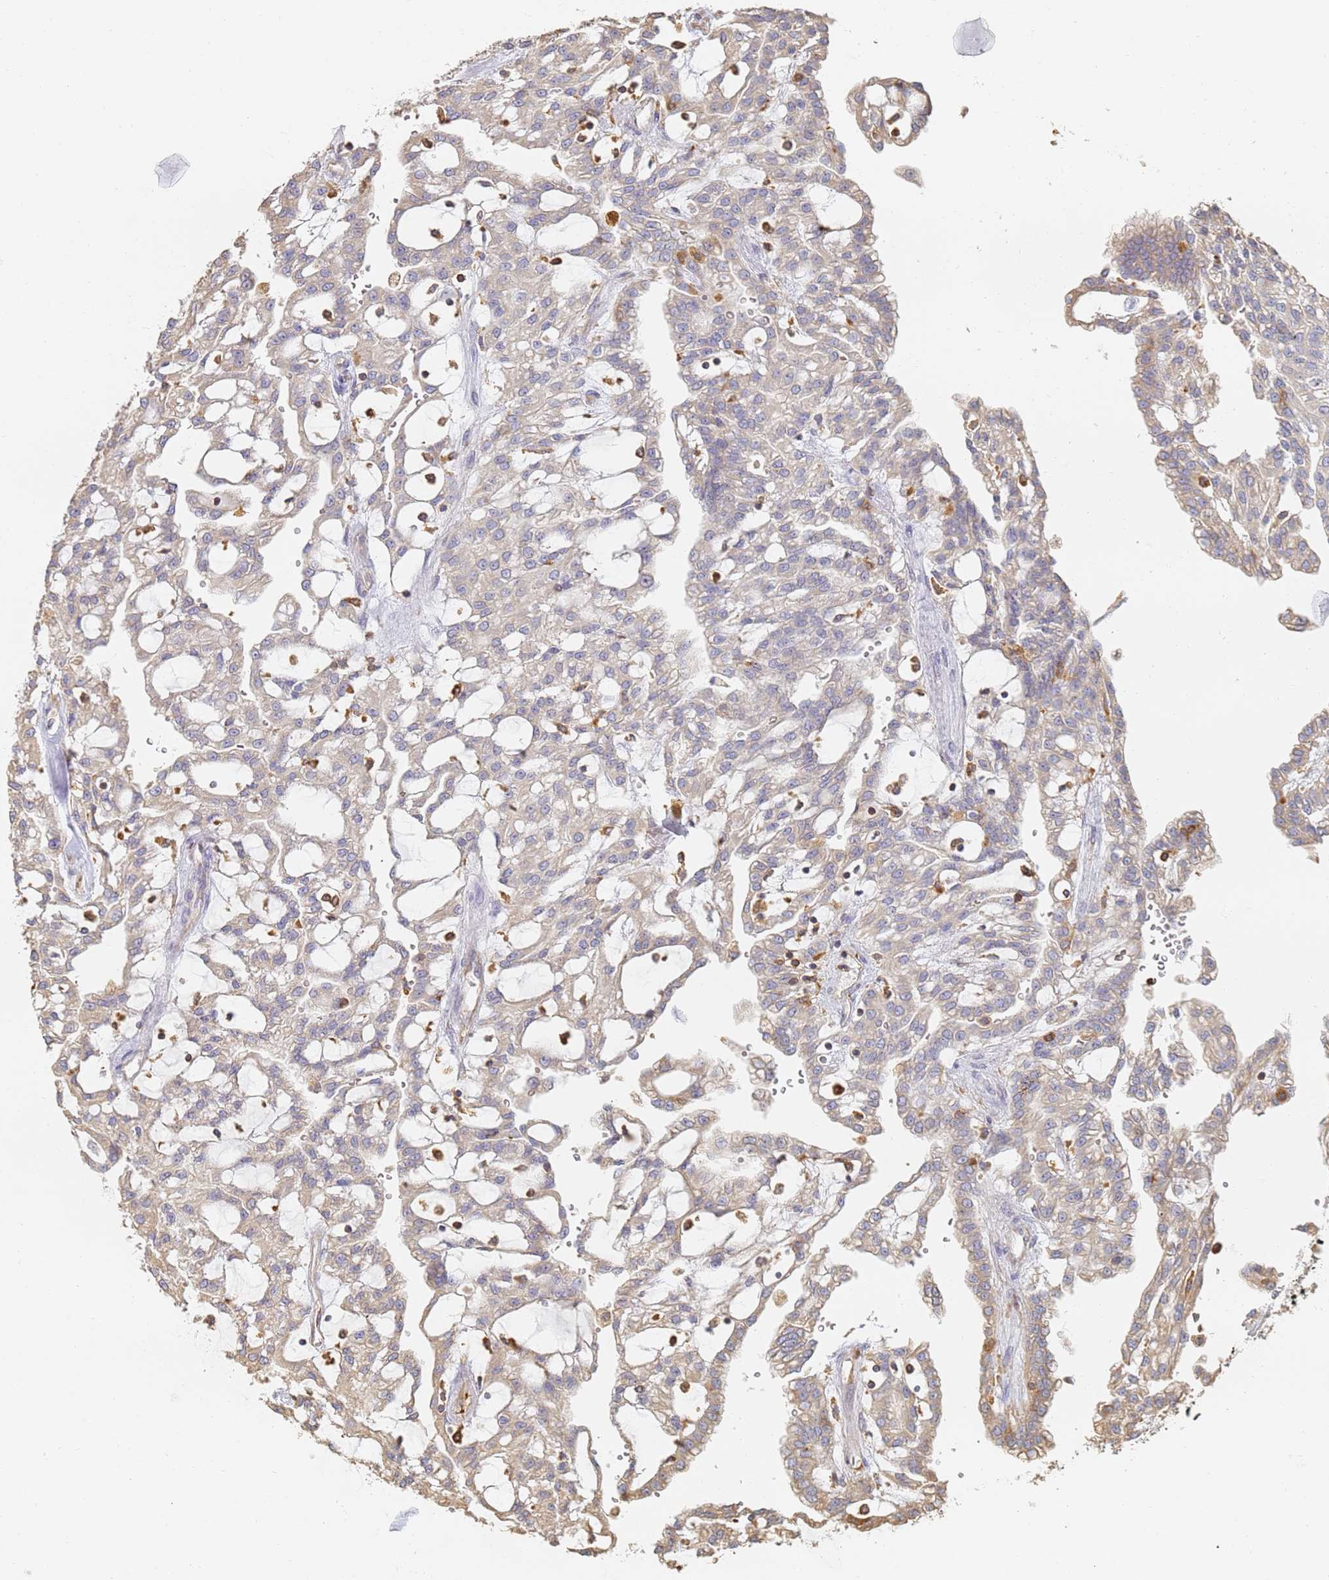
{"staining": {"intensity": "negative", "quantity": "none", "location": "none"}, "tissue": "renal cancer", "cell_type": "Tumor cells", "image_type": "cancer", "snomed": [{"axis": "morphology", "description": "Adenocarcinoma, NOS"}, {"axis": "topography", "description": "Kidney"}], "caption": "There is no significant staining in tumor cells of adenocarcinoma (renal). (DAB IHC visualized using brightfield microscopy, high magnification).", "gene": "BIN2", "patient": {"sex": "male", "age": 63}}